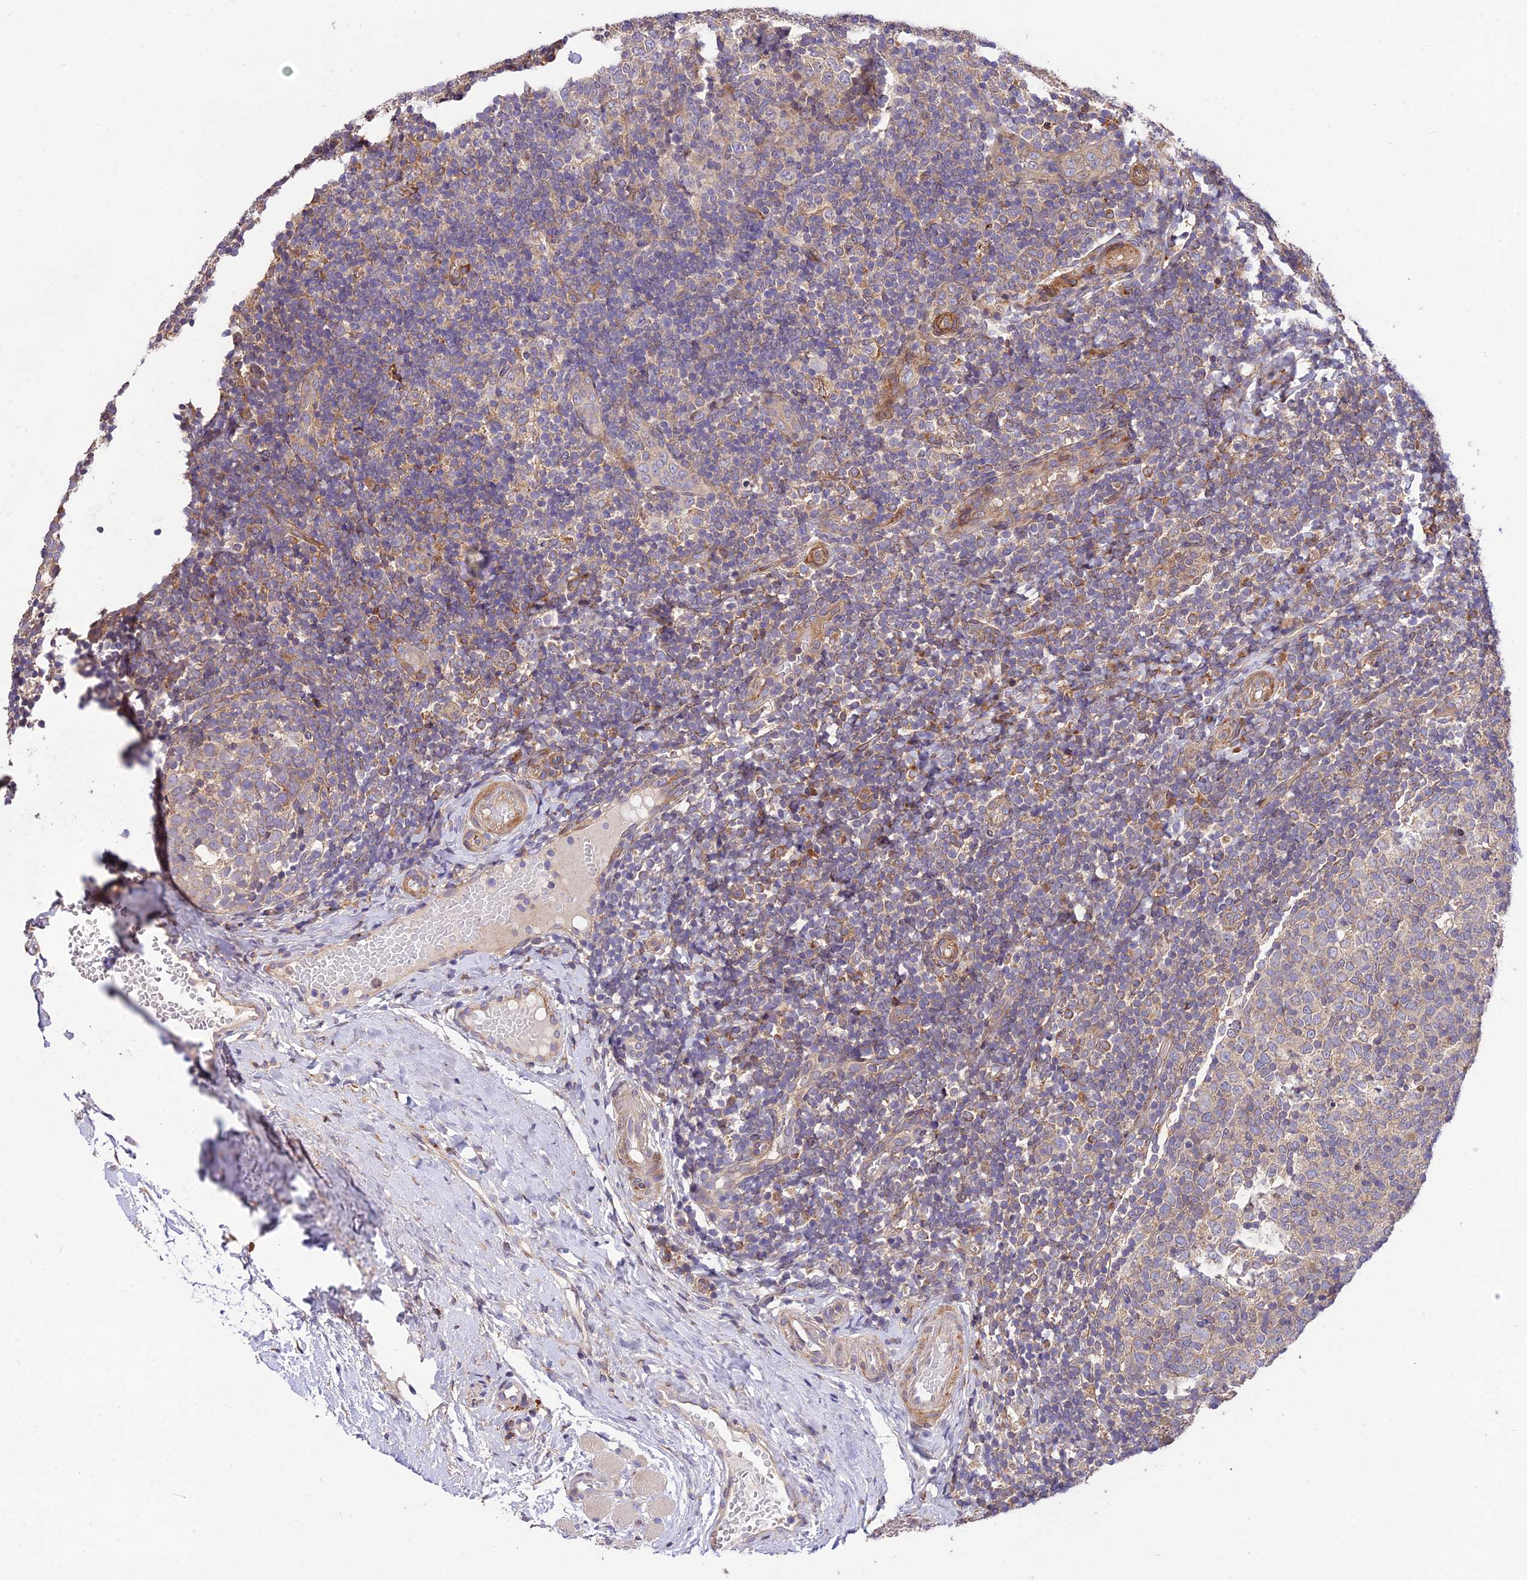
{"staining": {"intensity": "weak", "quantity": "<25%", "location": "cytoplasmic/membranous"}, "tissue": "tonsil", "cell_type": "Germinal center cells", "image_type": "normal", "snomed": [{"axis": "morphology", "description": "Normal tissue, NOS"}, {"axis": "topography", "description": "Tonsil"}], "caption": "Immunohistochemistry micrograph of unremarkable tonsil: tonsil stained with DAB (3,3'-diaminobenzidine) demonstrates no significant protein positivity in germinal center cells. The staining is performed using DAB (3,3'-diaminobenzidine) brown chromogen with nuclei counter-stained in using hematoxylin.", "gene": "ROCK1", "patient": {"sex": "female", "age": 19}}